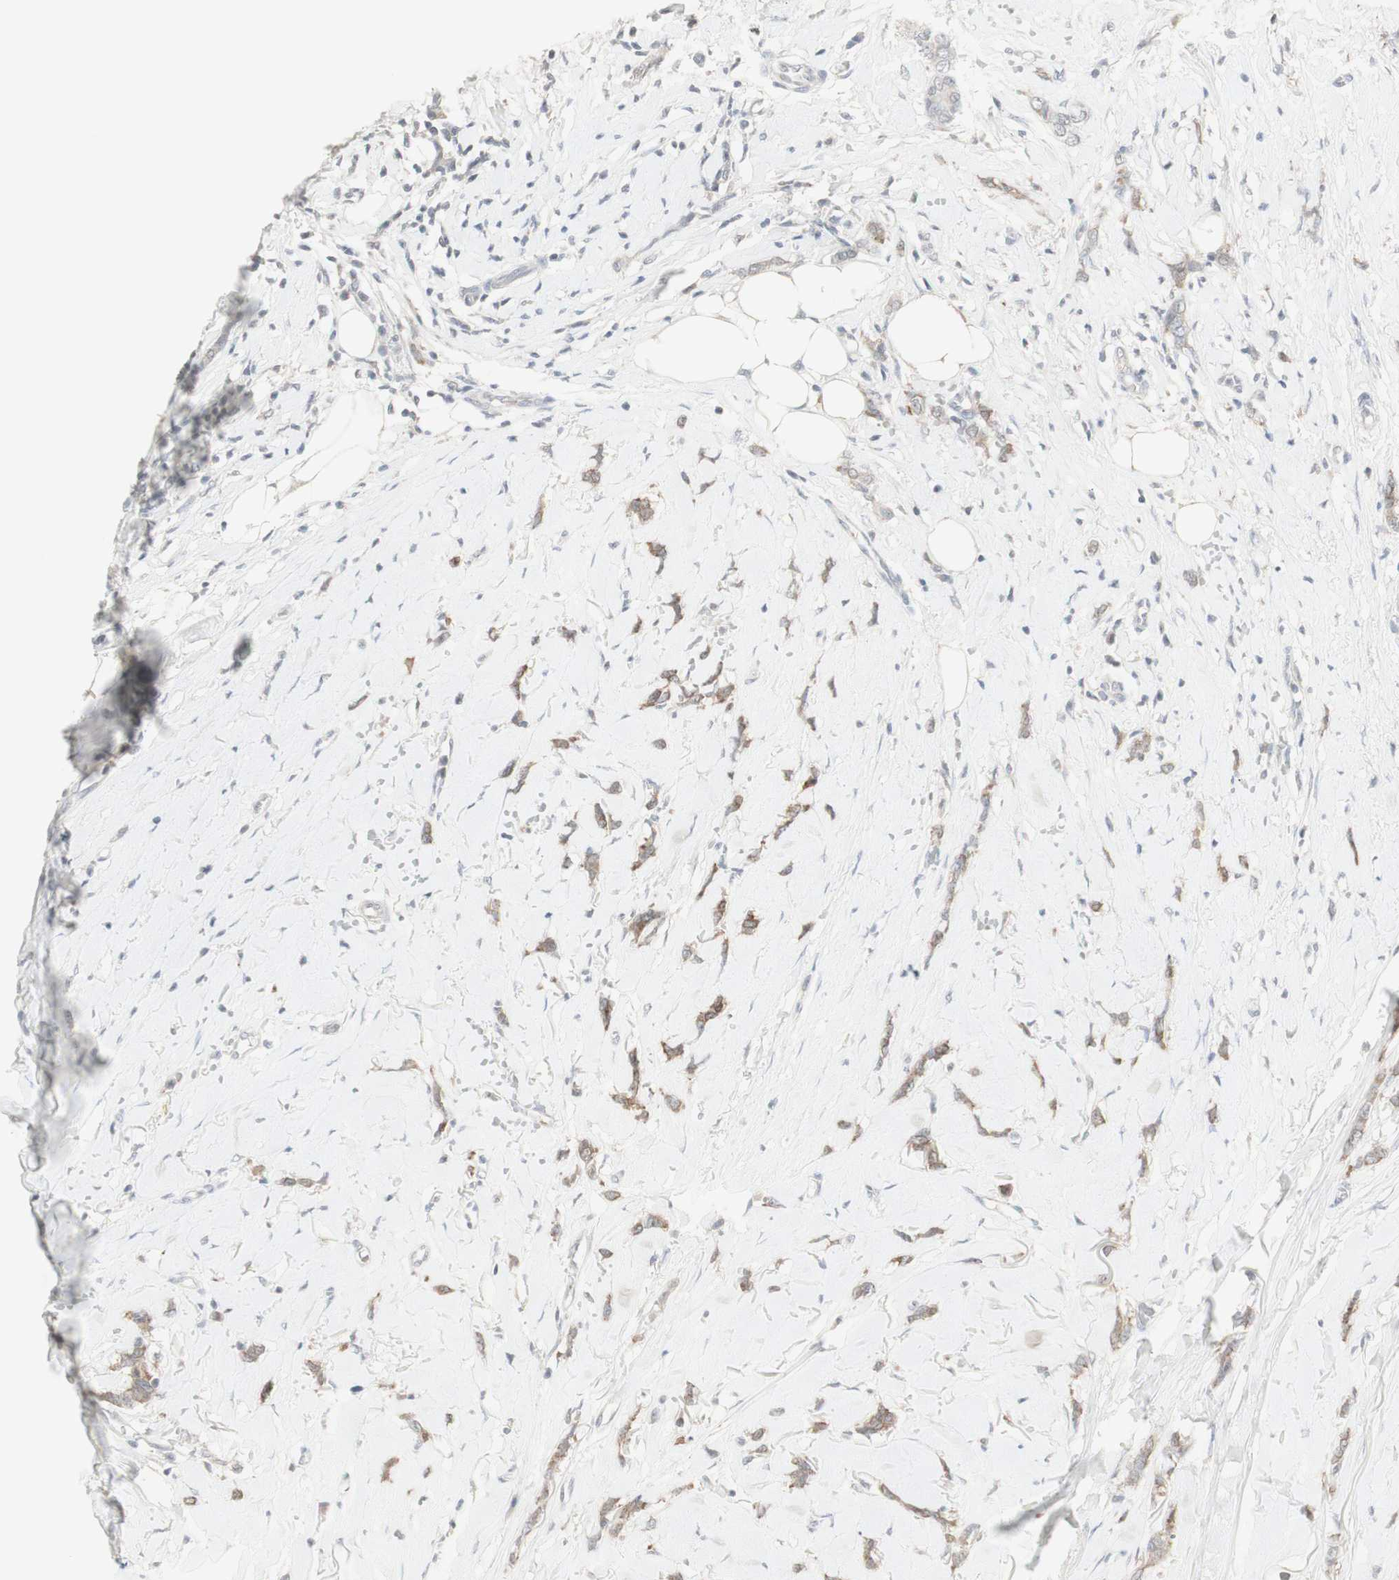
{"staining": {"intensity": "moderate", "quantity": ">75%", "location": "cytoplasmic/membranous"}, "tissue": "breast cancer", "cell_type": "Tumor cells", "image_type": "cancer", "snomed": [{"axis": "morphology", "description": "Lobular carcinoma"}, {"axis": "topography", "description": "Skin"}, {"axis": "topography", "description": "Breast"}], "caption": "A photomicrograph showing moderate cytoplasmic/membranous positivity in about >75% of tumor cells in breast lobular carcinoma, as visualized by brown immunohistochemical staining.", "gene": "C1orf116", "patient": {"sex": "female", "age": 46}}